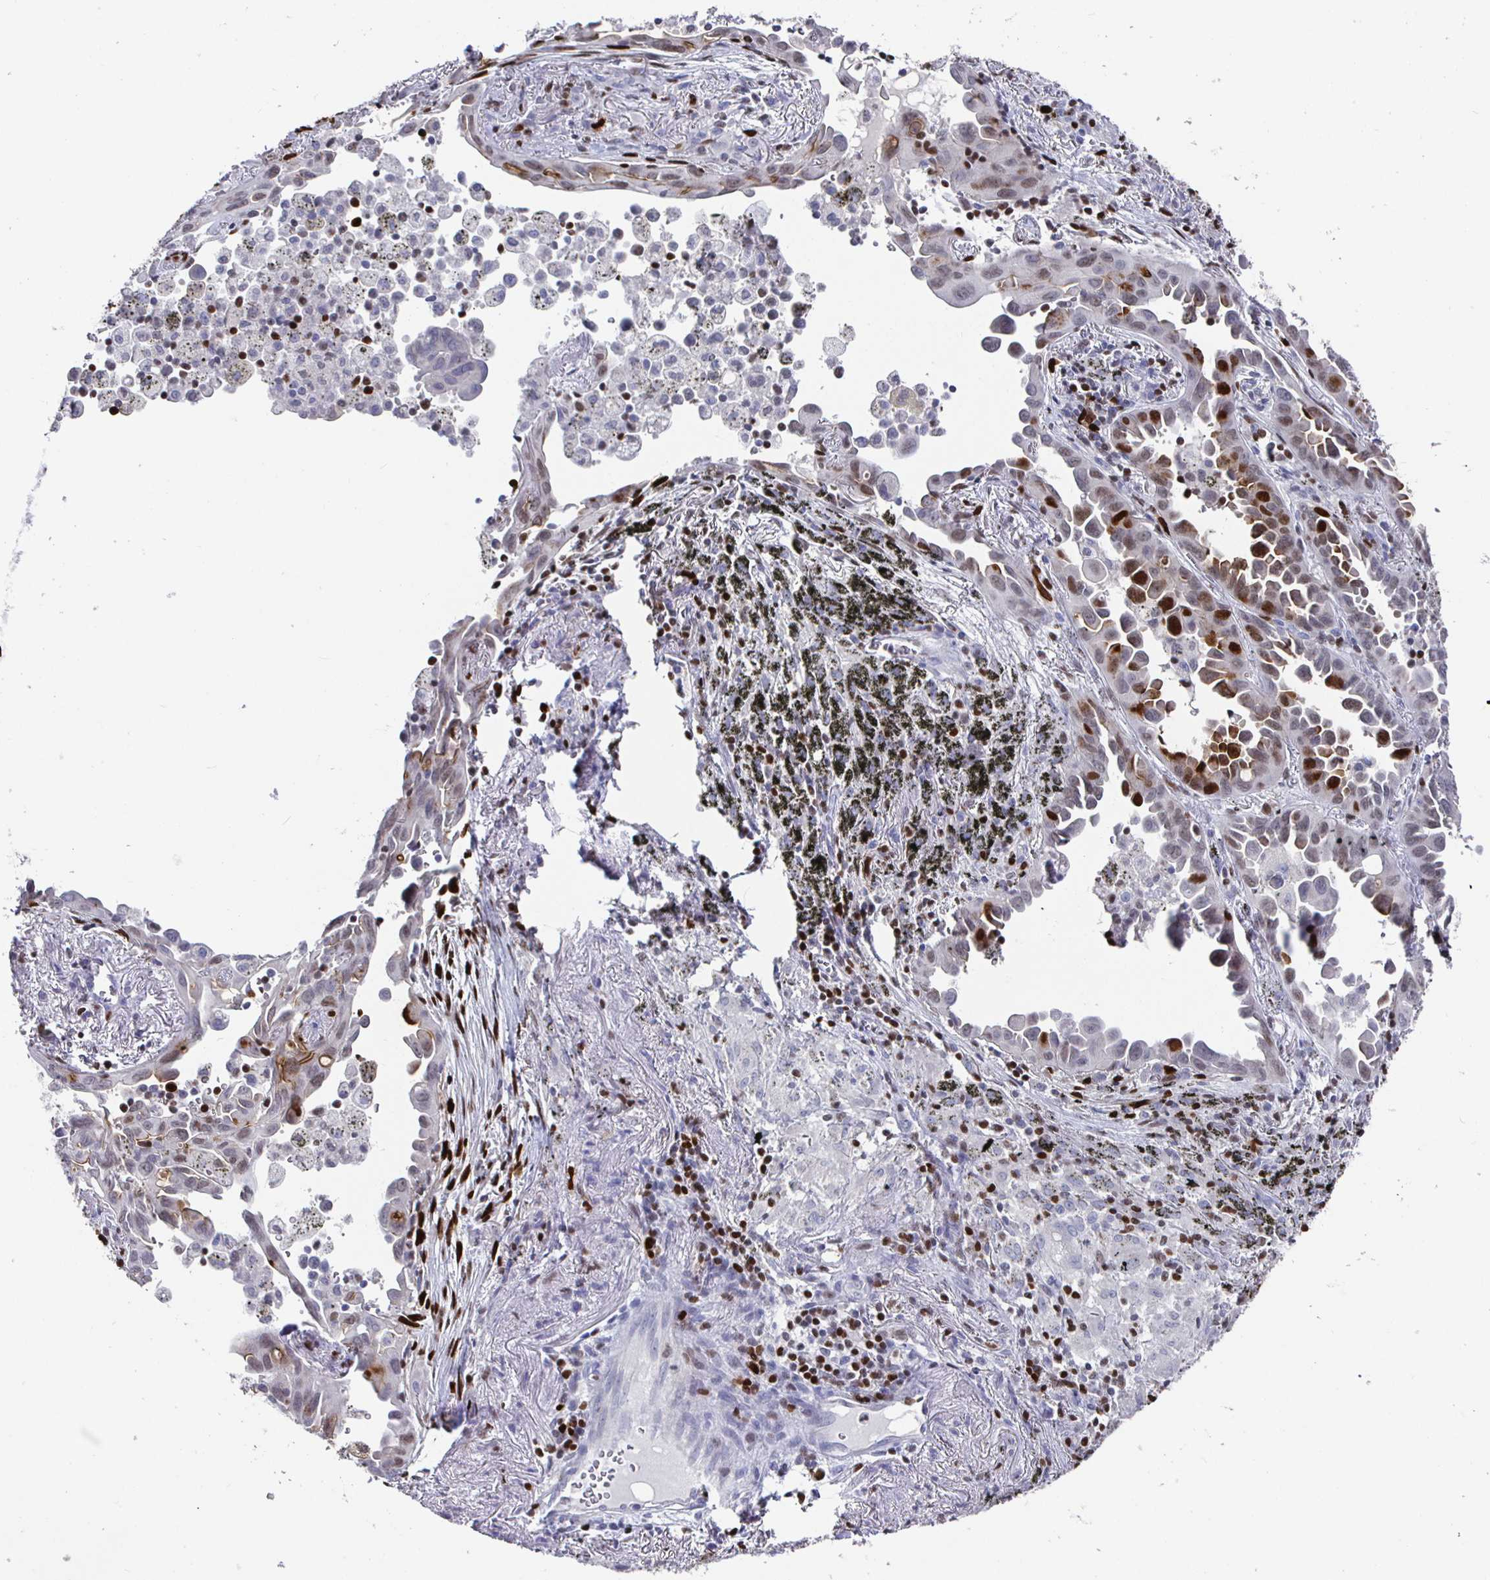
{"staining": {"intensity": "moderate", "quantity": "<25%", "location": "nuclear"}, "tissue": "lung cancer", "cell_type": "Tumor cells", "image_type": "cancer", "snomed": [{"axis": "morphology", "description": "Adenocarcinoma, NOS"}, {"axis": "topography", "description": "Lung"}], "caption": "Protein positivity by IHC shows moderate nuclear positivity in about <25% of tumor cells in lung cancer (adenocarcinoma).", "gene": "RUNX2", "patient": {"sex": "male", "age": 68}}